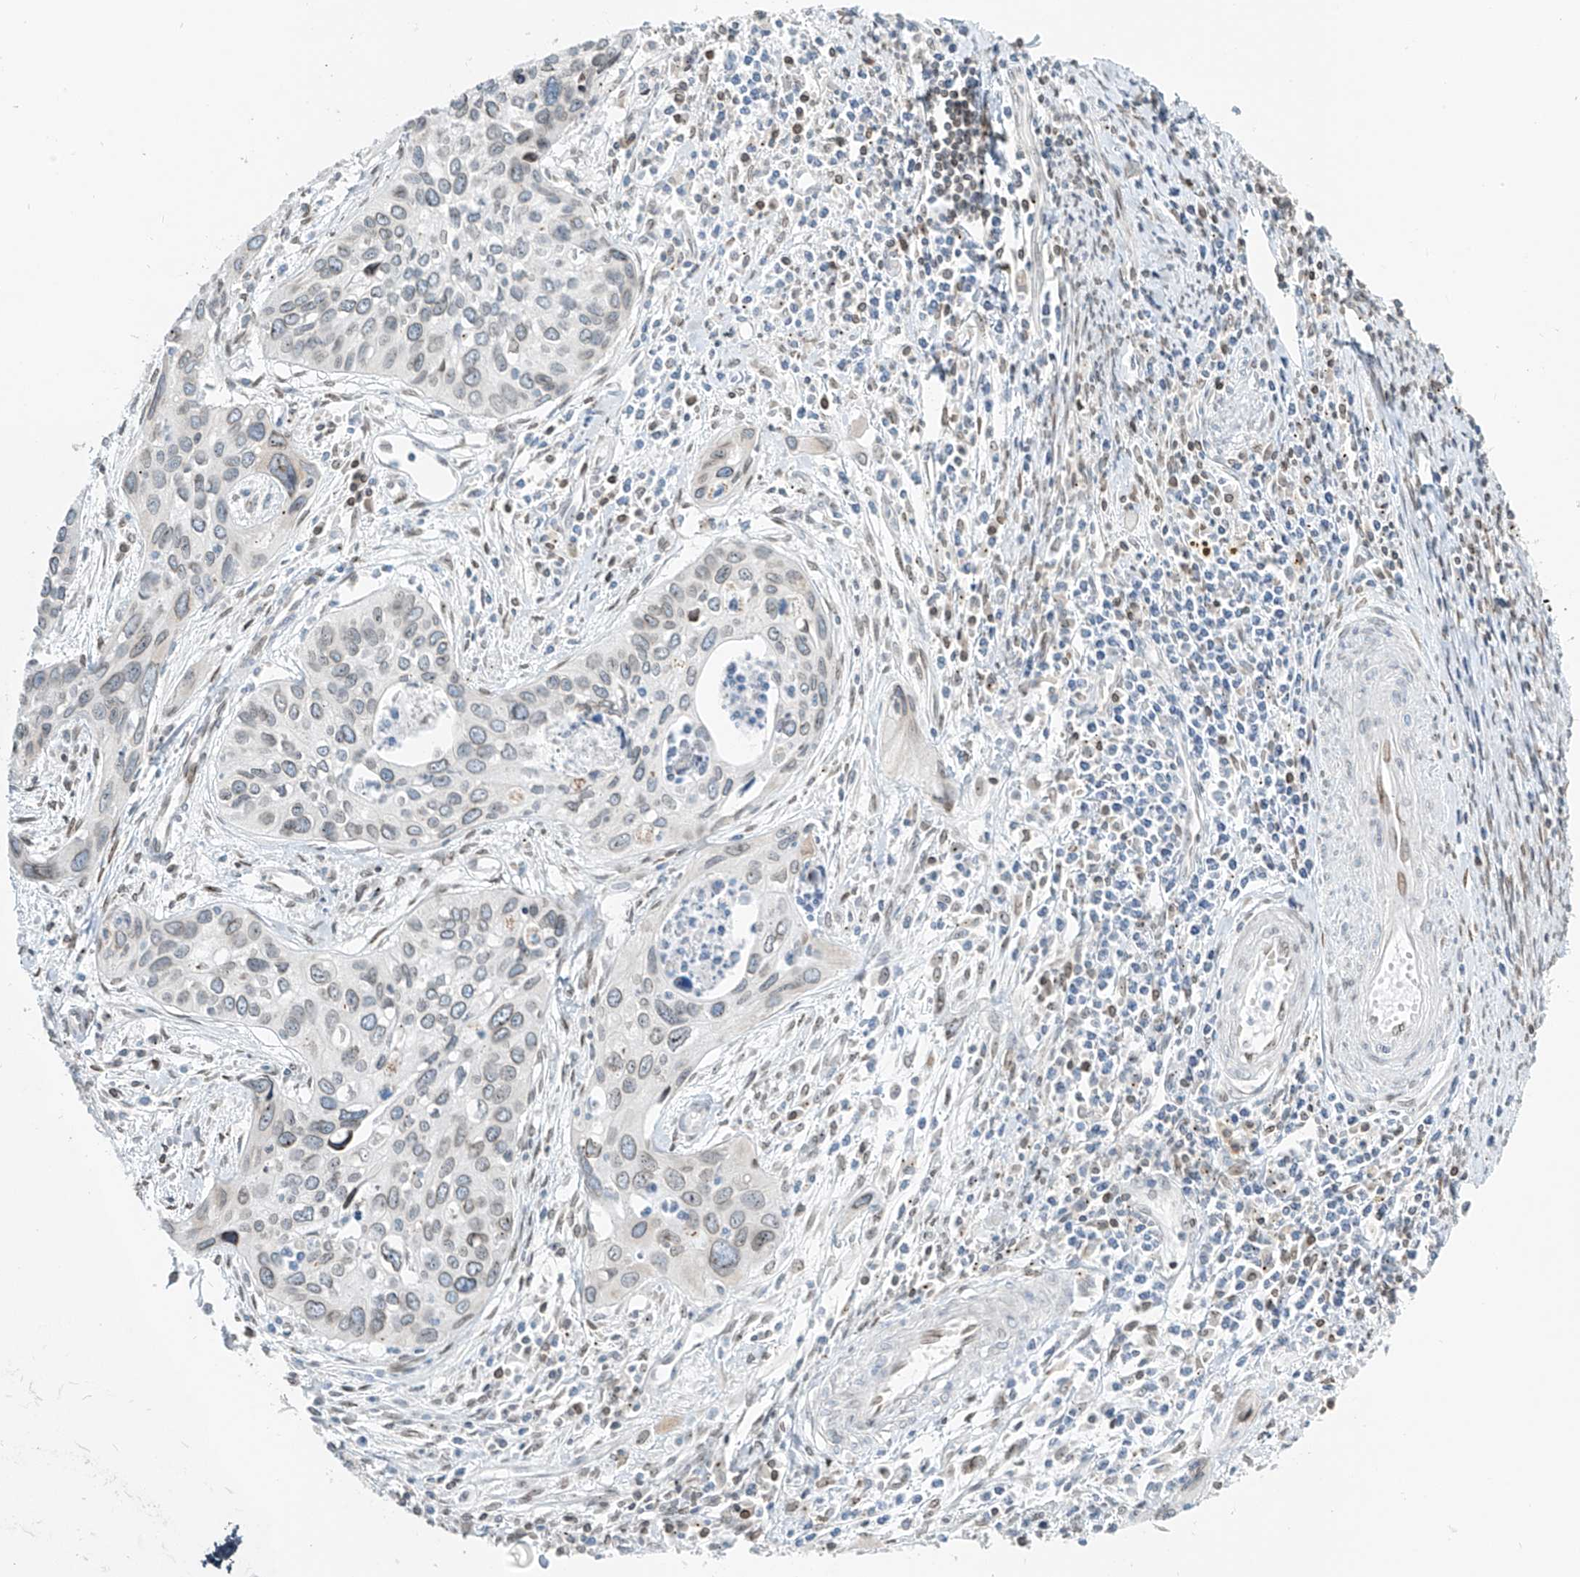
{"staining": {"intensity": "weak", "quantity": "25%-75%", "location": "nuclear"}, "tissue": "cervical cancer", "cell_type": "Tumor cells", "image_type": "cancer", "snomed": [{"axis": "morphology", "description": "Squamous cell carcinoma, NOS"}, {"axis": "topography", "description": "Cervix"}], "caption": "The immunohistochemical stain highlights weak nuclear expression in tumor cells of cervical squamous cell carcinoma tissue. The protein of interest is shown in brown color, while the nuclei are stained blue.", "gene": "SAMD15", "patient": {"sex": "female", "age": 55}}